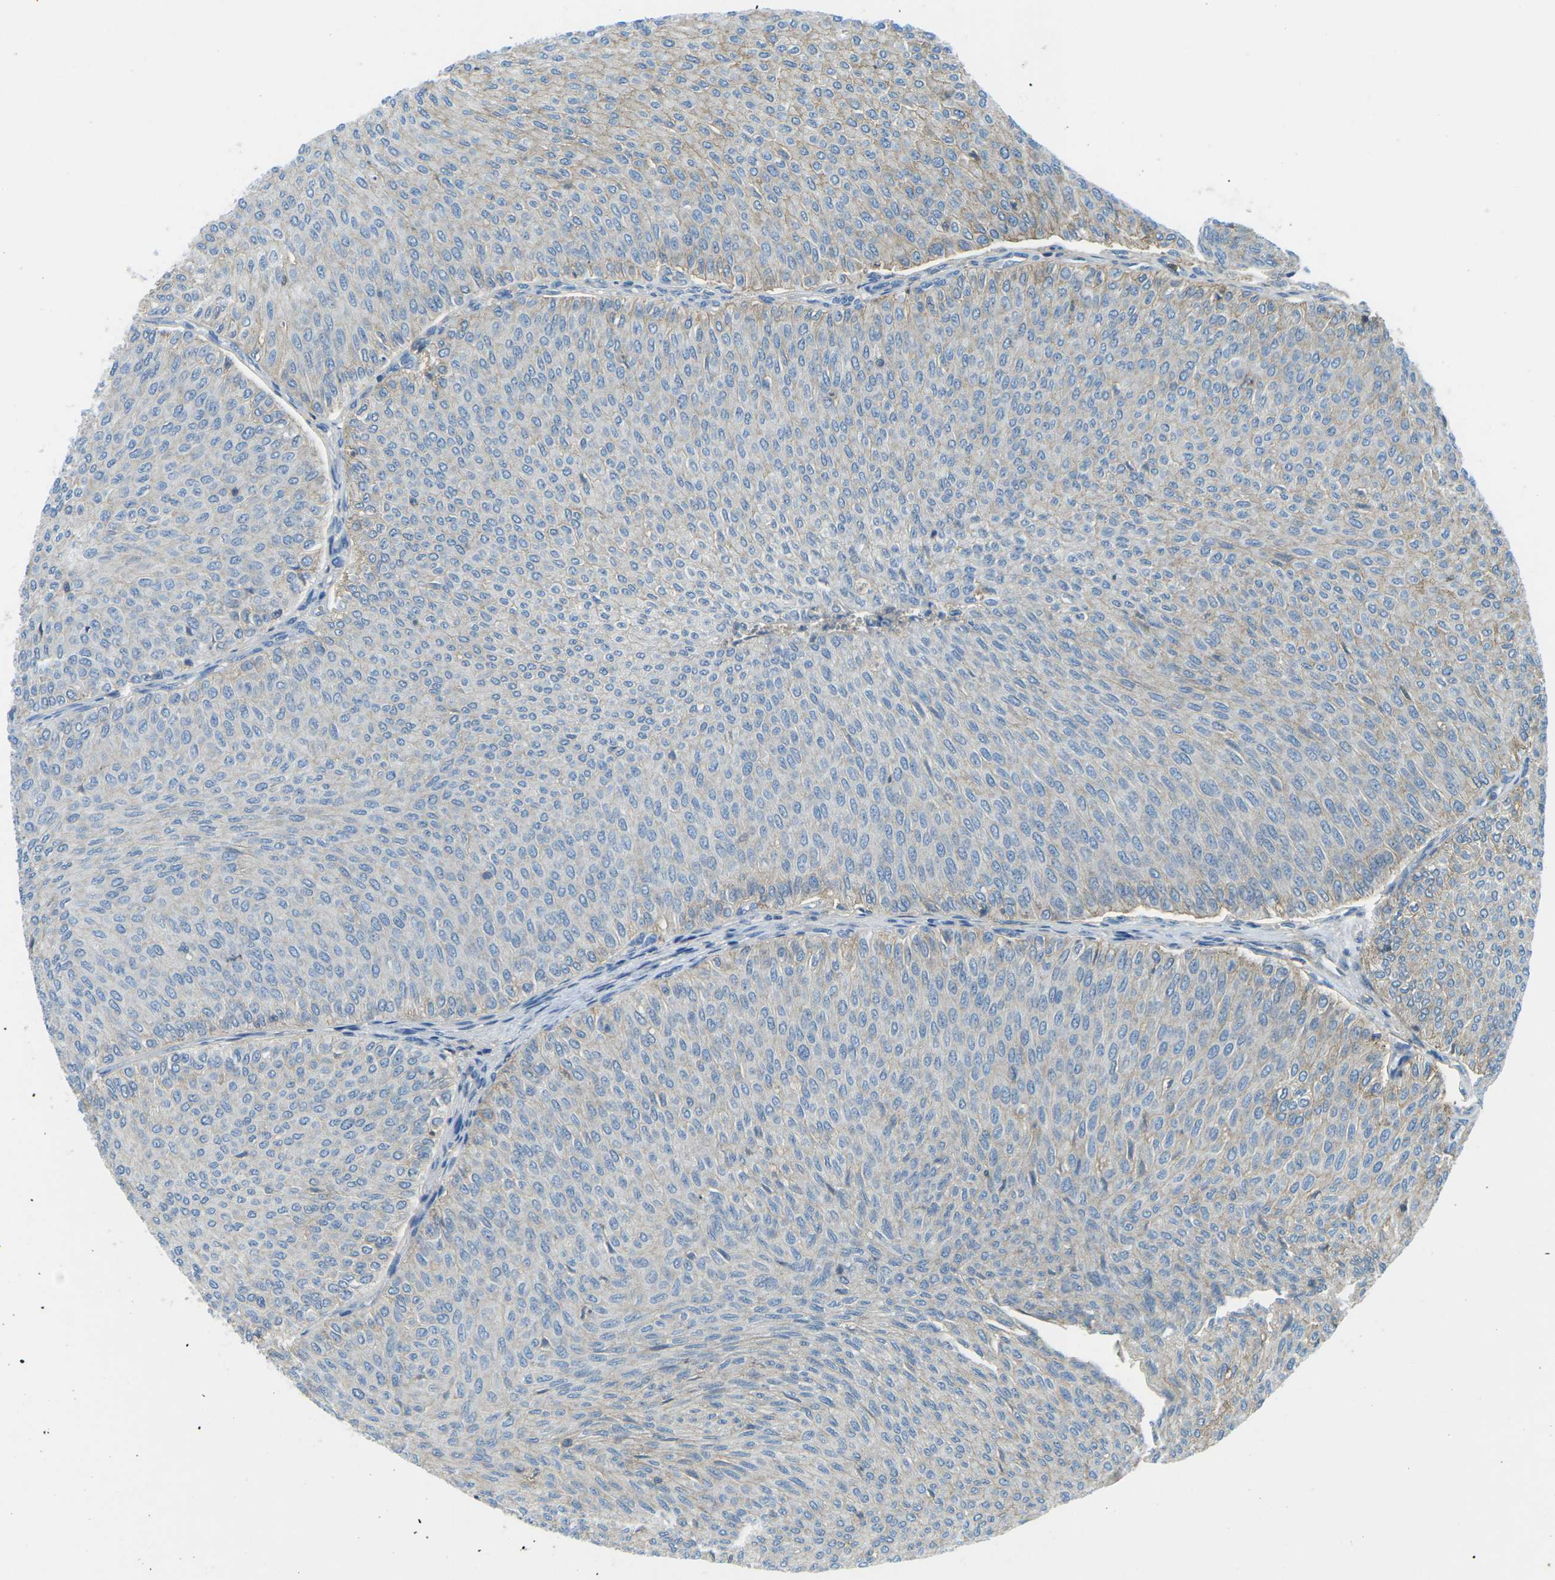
{"staining": {"intensity": "weak", "quantity": "<25%", "location": "cytoplasmic/membranous"}, "tissue": "urothelial cancer", "cell_type": "Tumor cells", "image_type": "cancer", "snomed": [{"axis": "morphology", "description": "Urothelial carcinoma, Low grade"}, {"axis": "topography", "description": "Urinary bladder"}], "caption": "DAB (3,3'-diaminobenzidine) immunohistochemical staining of human urothelial cancer reveals no significant expression in tumor cells.", "gene": "CD47", "patient": {"sex": "male", "age": 78}}